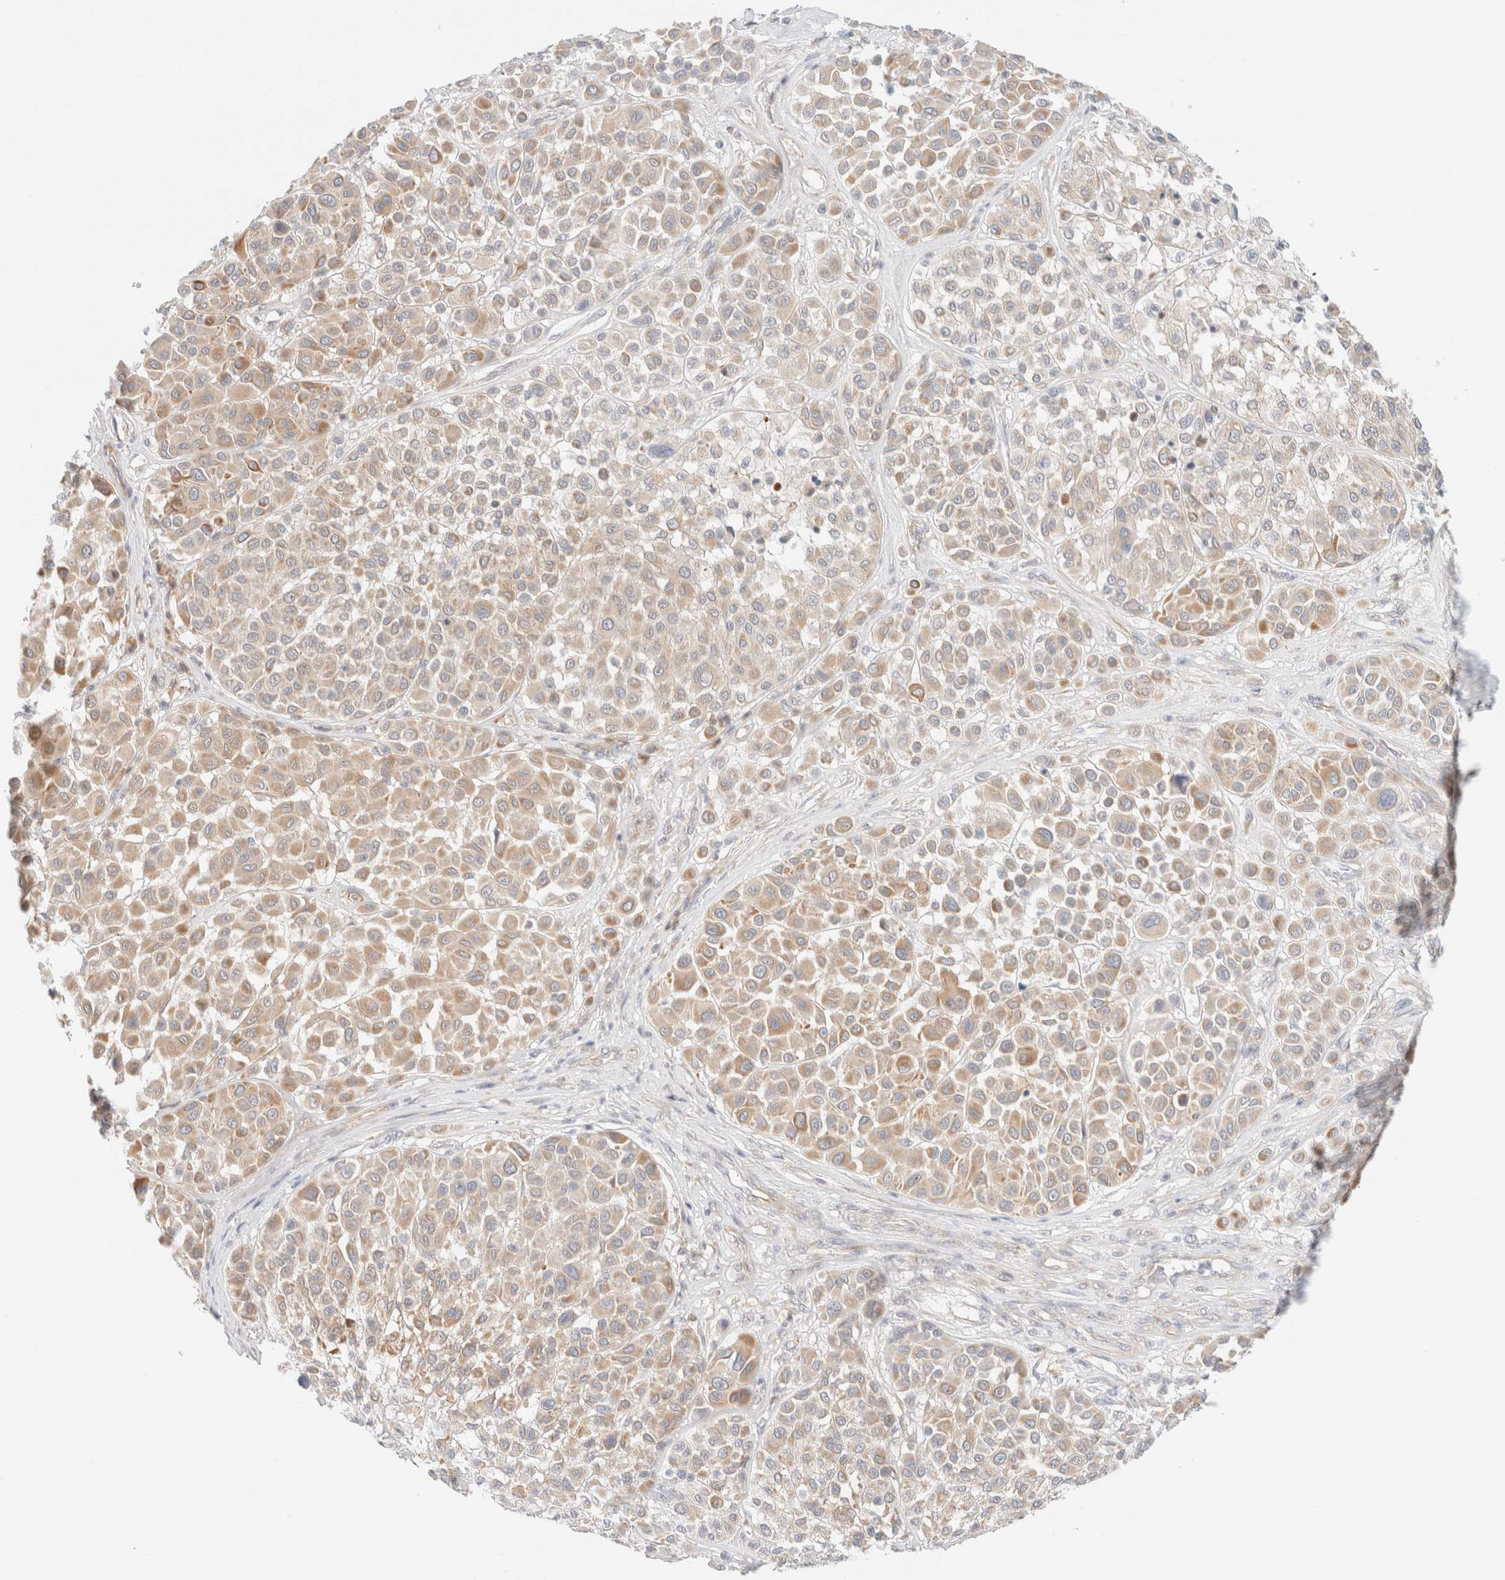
{"staining": {"intensity": "moderate", "quantity": ">75%", "location": "cytoplasmic/membranous"}, "tissue": "melanoma", "cell_type": "Tumor cells", "image_type": "cancer", "snomed": [{"axis": "morphology", "description": "Malignant melanoma, Metastatic site"}, {"axis": "topography", "description": "Soft tissue"}], "caption": "Immunohistochemistry histopathology image of human melanoma stained for a protein (brown), which demonstrates medium levels of moderate cytoplasmic/membranous staining in approximately >75% of tumor cells.", "gene": "UNC13B", "patient": {"sex": "male", "age": 41}}